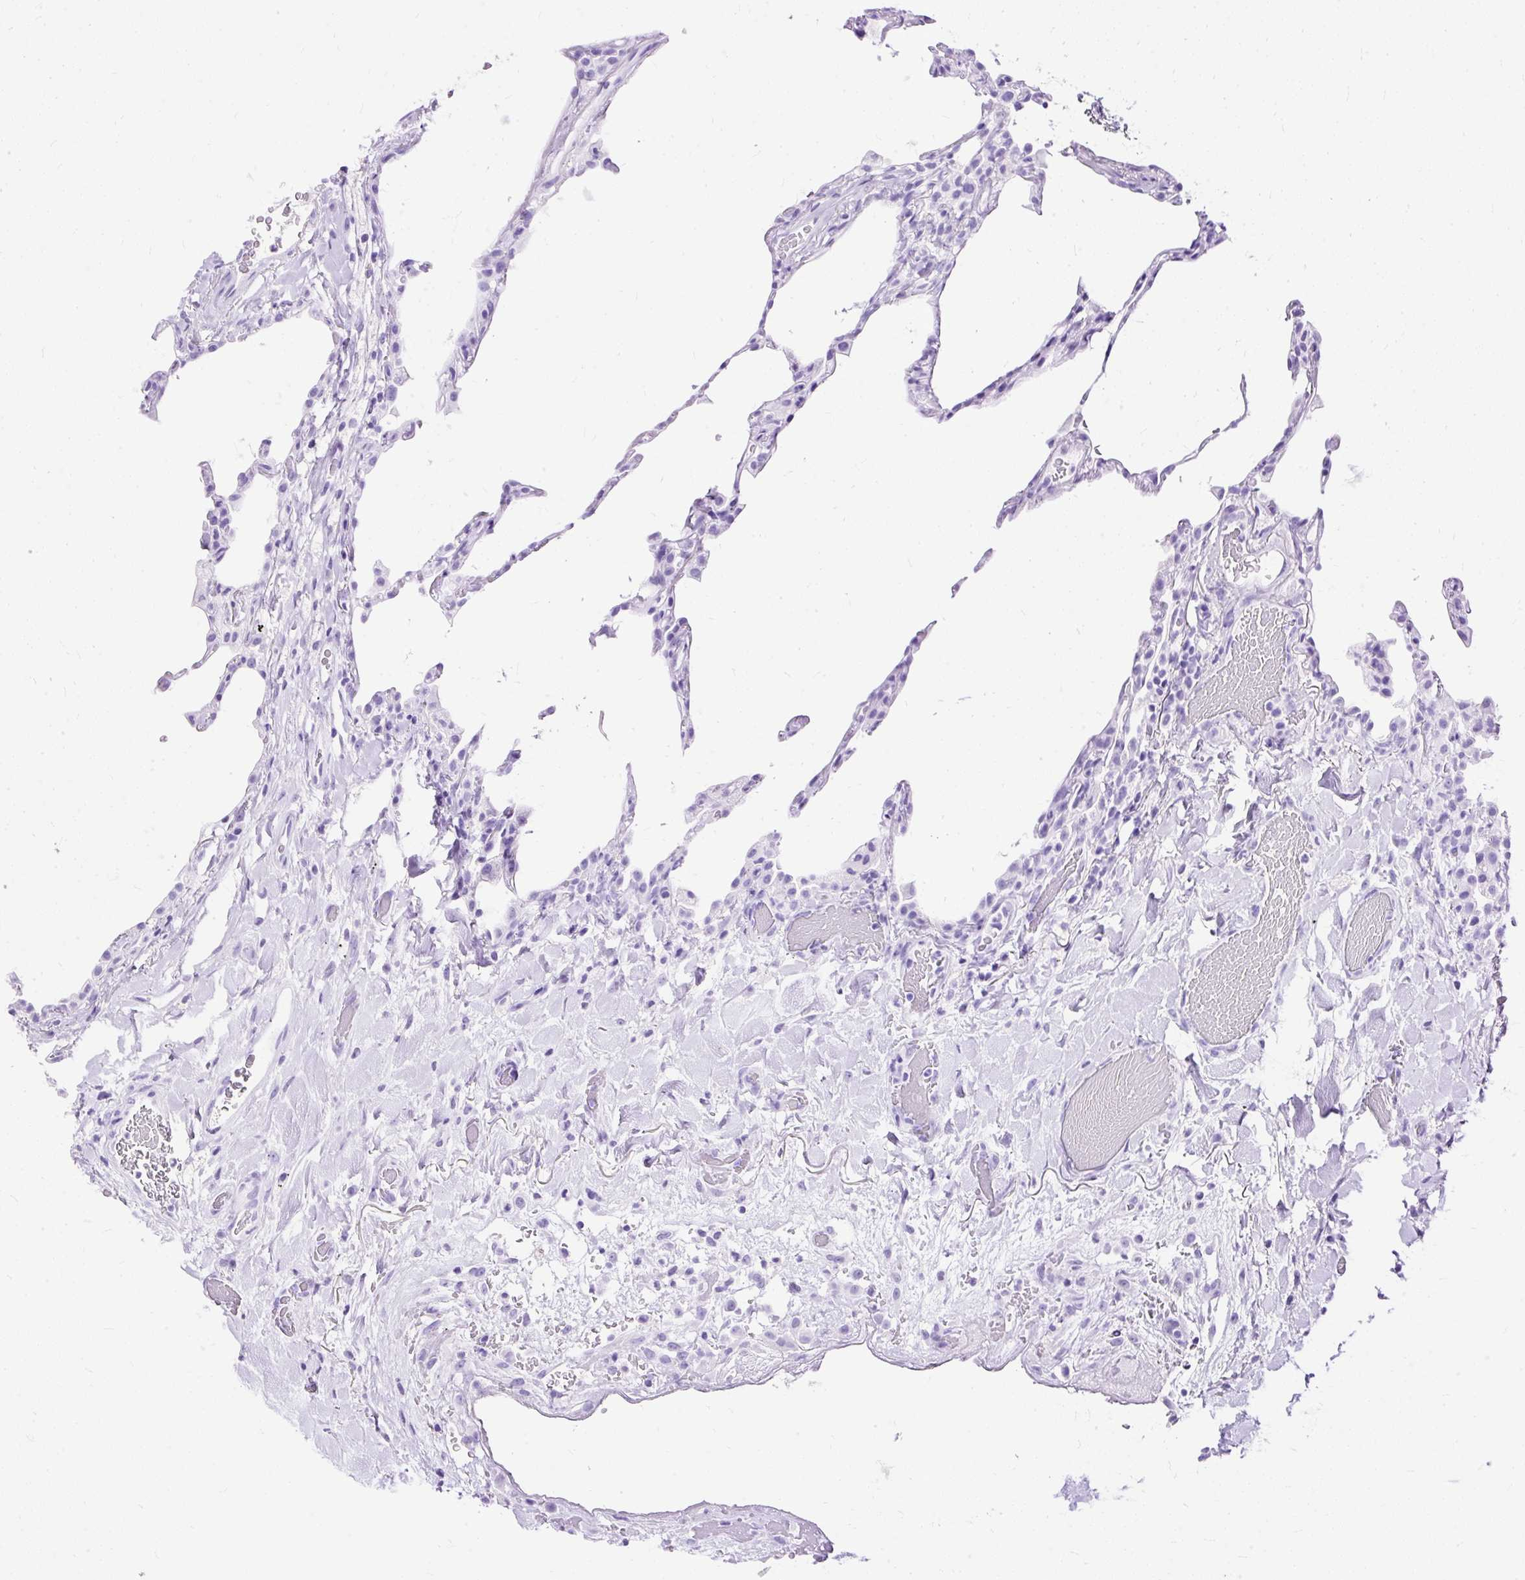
{"staining": {"intensity": "negative", "quantity": "none", "location": "none"}, "tissue": "lung", "cell_type": "Alveolar cells", "image_type": "normal", "snomed": [{"axis": "morphology", "description": "Normal tissue, NOS"}, {"axis": "topography", "description": "Lung"}], "caption": "An IHC histopathology image of normal lung is shown. There is no staining in alveolar cells of lung. (IHC, brightfield microscopy, high magnification).", "gene": "SLC8A2", "patient": {"sex": "female", "age": 57}}